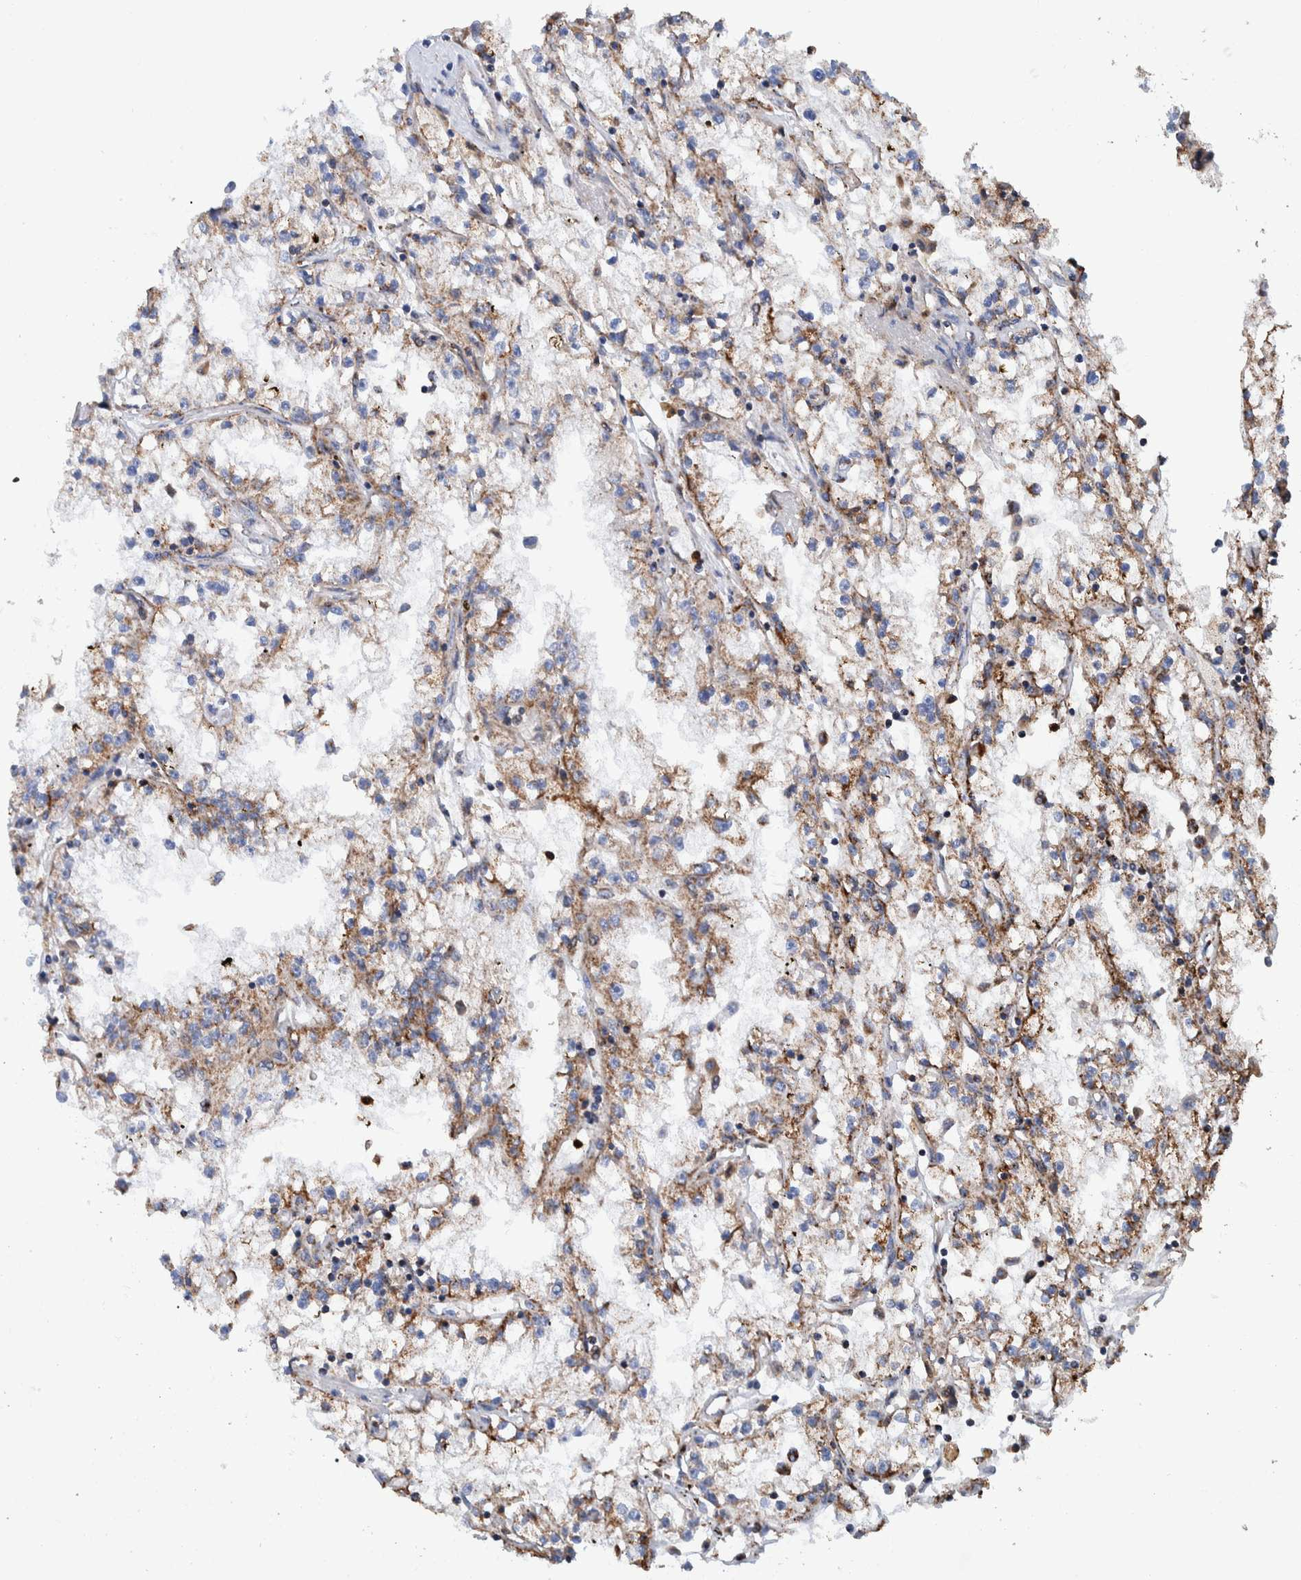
{"staining": {"intensity": "moderate", "quantity": "<25%", "location": "cytoplasmic/membranous"}, "tissue": "renal cancer", "cell_type": "Tumor cells", "image_type": "cancer", "snomed": [{"axis": "morphology", "description": "Adenocarcinoma, NOS"}, {"axis": "topography", "description": "Kidney"}], "caption": "High-magnification brightfield microscopy of renal cancer stained with DAB (brown) and counterstained with hematoxylin (blue). tumor cells exhibit moderate cytoplasmic/membranous staining is identified in approximately<25% of cells. Using DAB (3,3'-diaminobenzidine) (brown) and hematoxylin (blue) stains, captured at high magnification using brightfield microscopy.", "gene": "DECR1", "patient": {"sex": "male", "age": 56}}